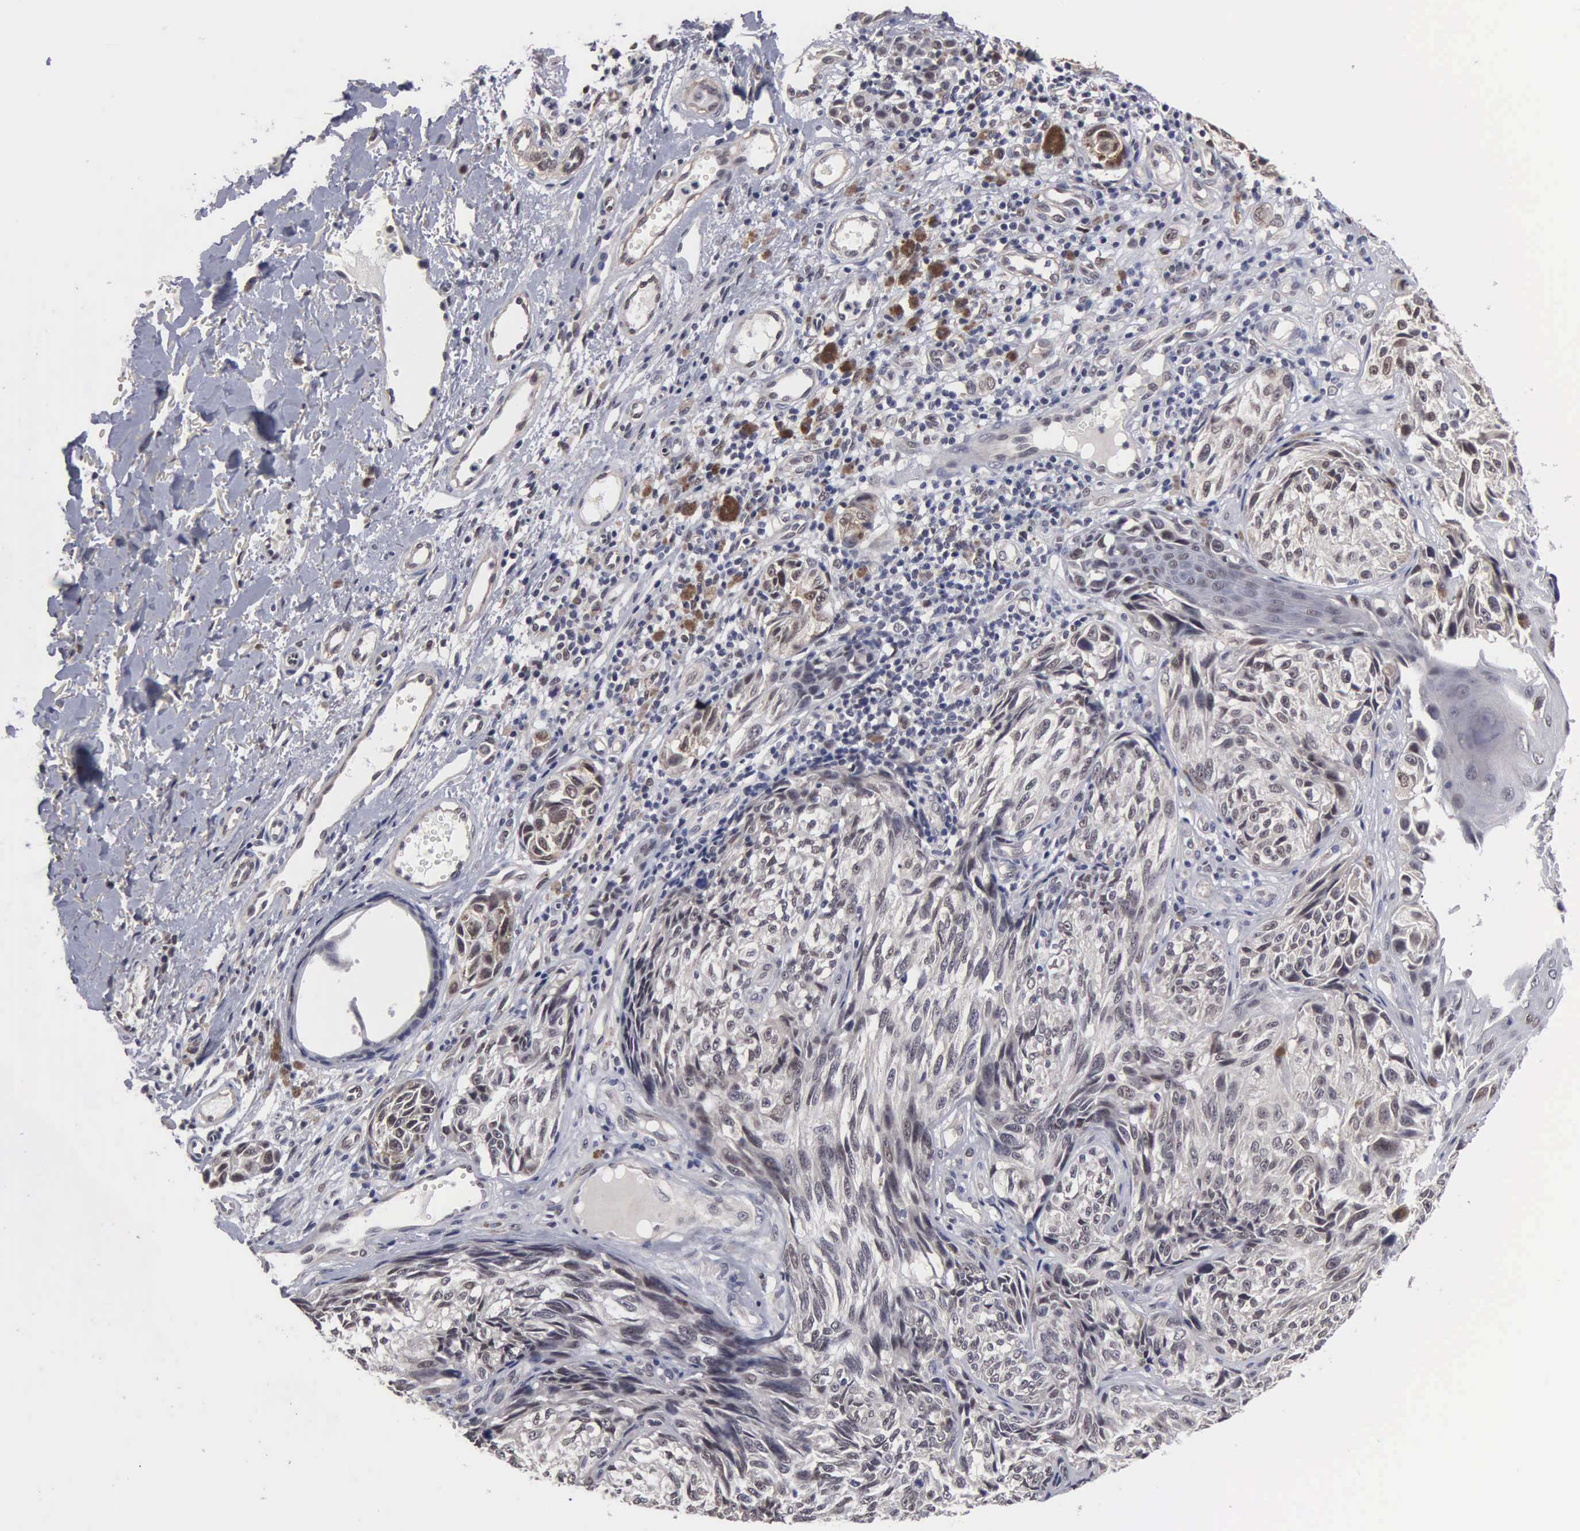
{"staining": {"intensity": "weak", "quantity": "<25%", "location": "nuclear"}, "tissue": "melanoma", "cell_type": "Tumor cells", "image_type": "cancer", "snomed": [{"axis": "morphology", "description": "Malignant melanoma, NOS"}, {"axis": "topography", "description": "Skin"}], "caption": "This micrograph is of melanoma stained with immunohistochemistry (IHC) to label a protein in brown with the nuclei are counter-stained blue. There is no expression in tumor cells.", "gene": "ZBTB33", "patient": {"sex": "male", "age": 67}}